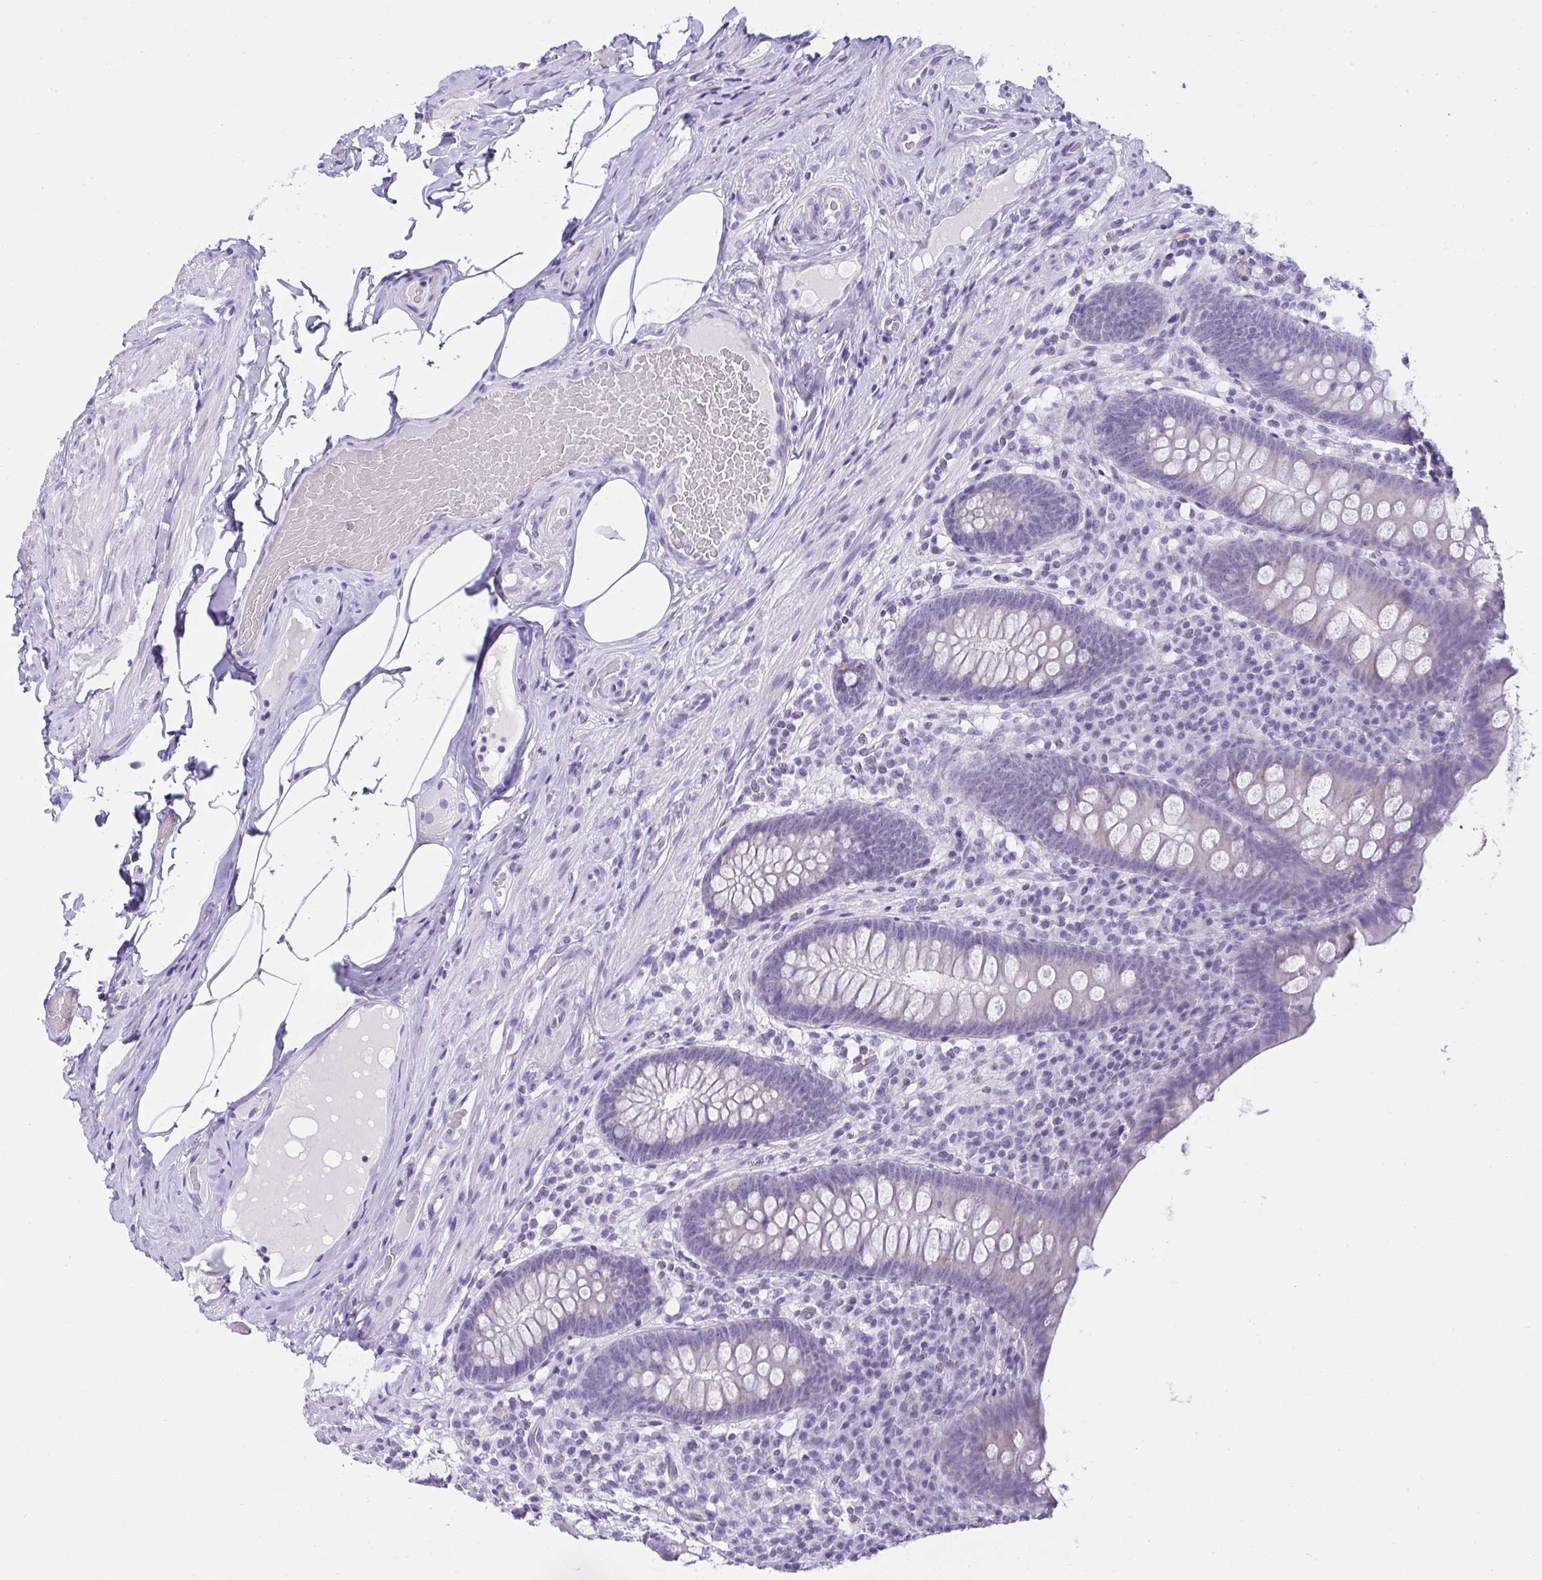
{"staining": {"intensity": "negative", "quantity": "none", "location": "none"}, "tissue": "appendix", "cell_type": "Glandular cells", "image_type": "normal", "snomed": [{"axis": "morphology", "description": "Normal tissue, NOS"}, {"axis": "topography", "description": "Appendix"}], "caption": "A high-resolution photomicrograph shows immunohistochemistry (IHC) staining of normal appendix, which exhibits no significant expression in glandular cells.", "gene": "RNF183", "patient": {"sex": "male", "age": 71}}